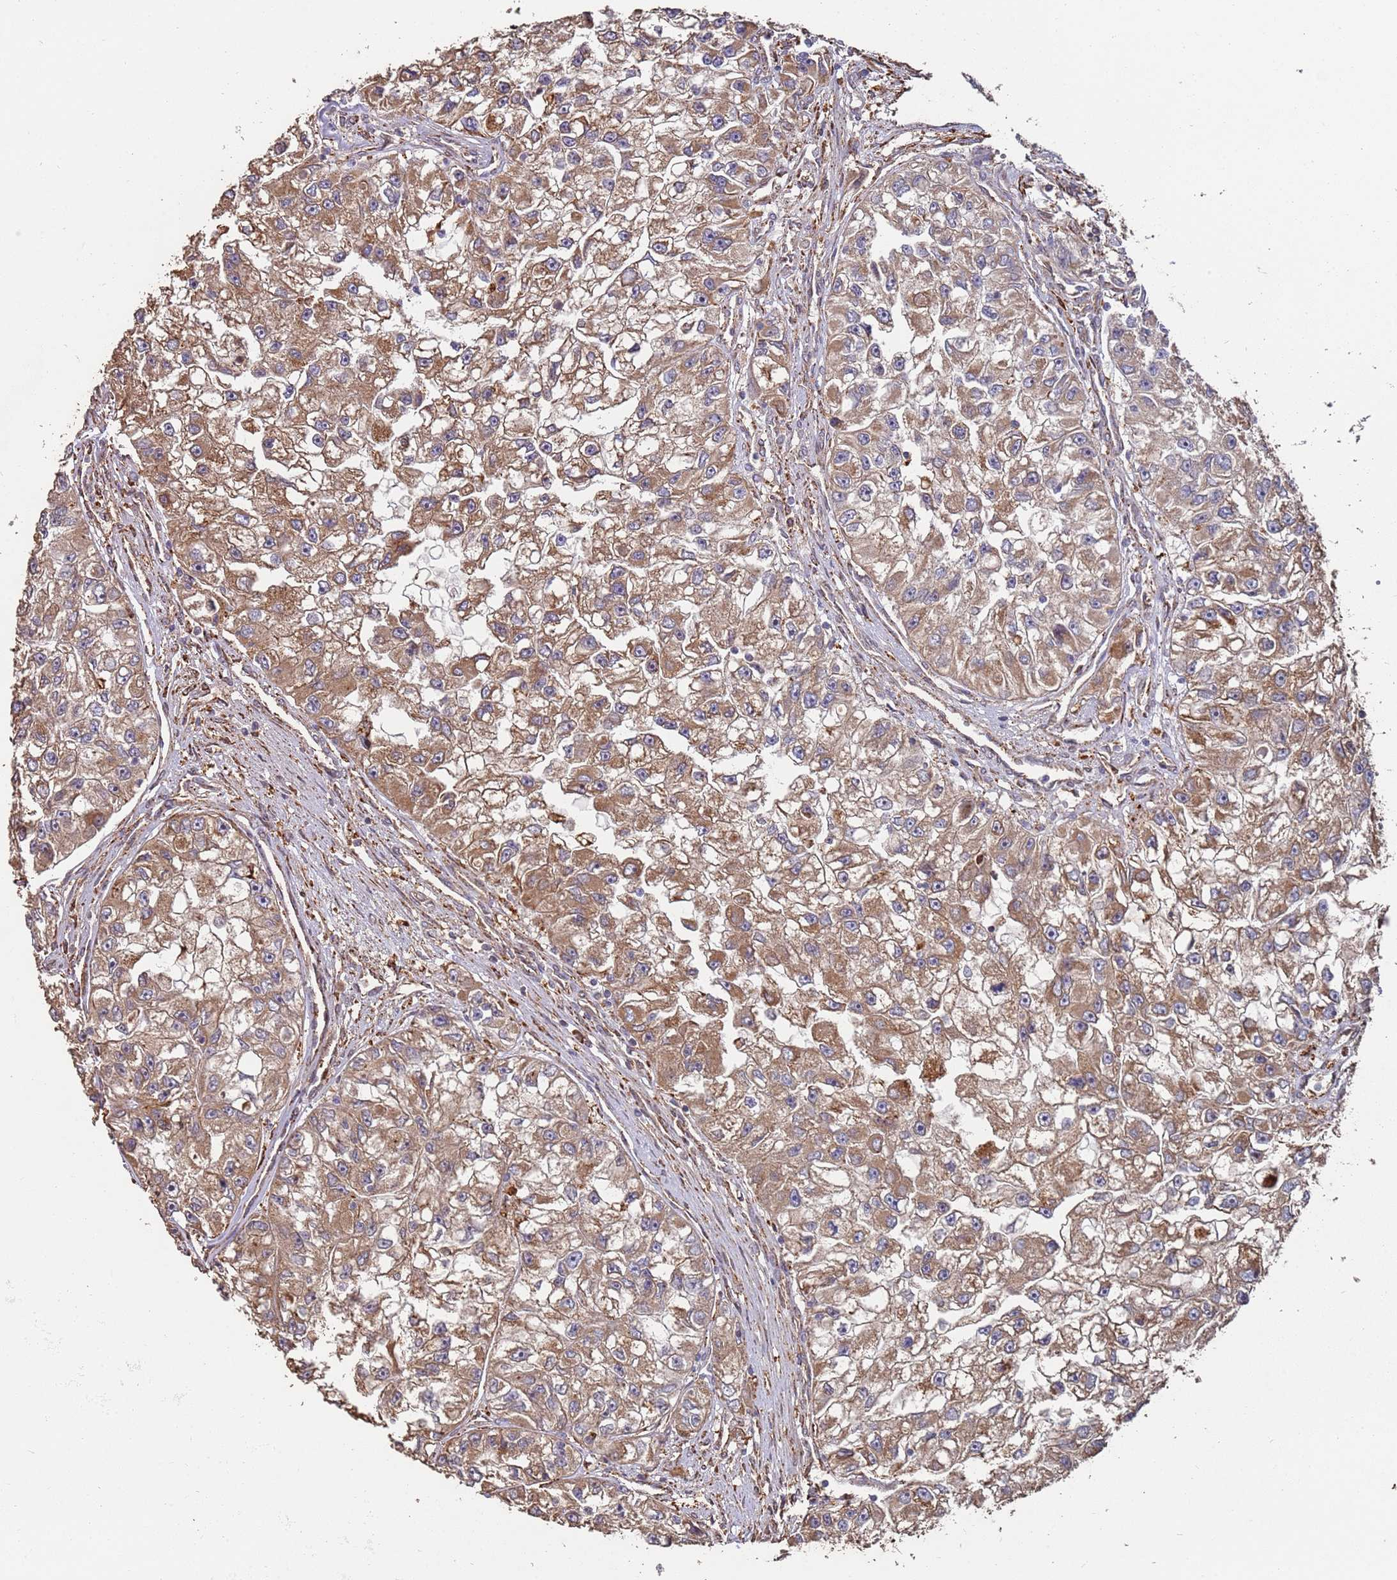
{"staining": {"intensity": "moderate", "quantity": ">75%", "location": "cytoplasmic/membranous"}, "tissue": "renal cancer", "cell_type": "Tumor cells", "image_type": "cancer", "snomed": [{"axis": "morphology", "description": "Adenocarcinoma, NOS"}, {"axis": "topography", "description": "Kidney"}], "caption": "DAB (3,3'-diaminobenzidine) immunohistochemical staining of renal cancer (adenocarcinoma) demonstrates moderate cytoplasmic/membranous protein positivity in approximately >75% of tumor cells.", "gene": "LACC1", "patient": {"sex": "male", "age": 63}}